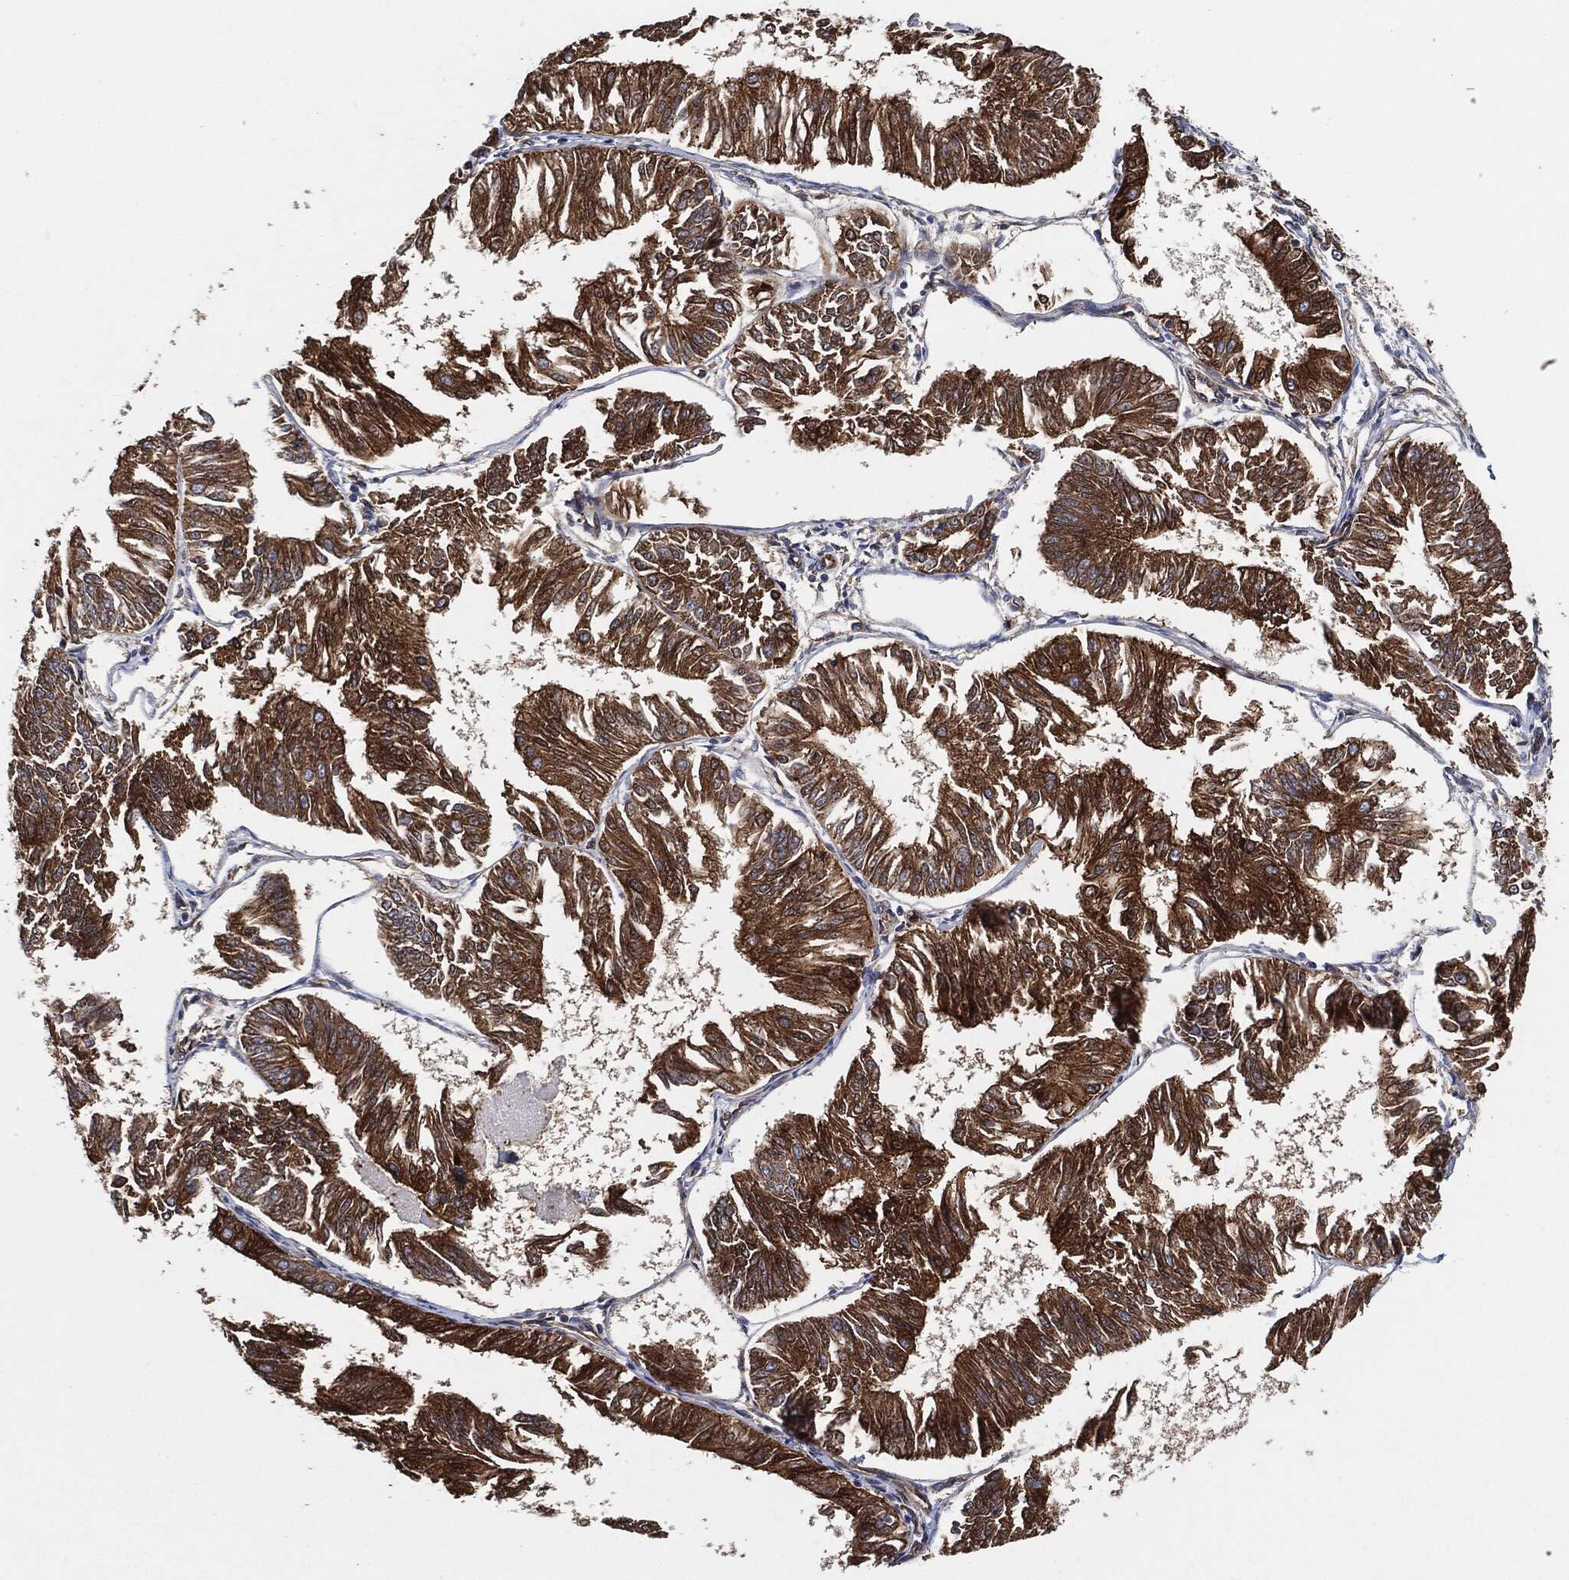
{"staining": {"intensity": "strong", "quantity": "25%-75%", "location": "cytoplasmic/membranous"}, "tissue": "endometrial cancer", "cell_type": "Tumor cells", "image_type": "cancer", "snomed": [{"axis": "morphology", "description": "Adenocarcinoma, NOS"}, {"axis": "topography", "description": "Endometrium"}], "caption": "Immunohistochemical staining of endometrial cancer (adenocarcinoma) reveals high levels of strong cytoplasmic/membranous expression in approximately 25%-75% of tumor cells.", "gene": "CTNNA1", "patient": {"sex": "female", "age": 58}}